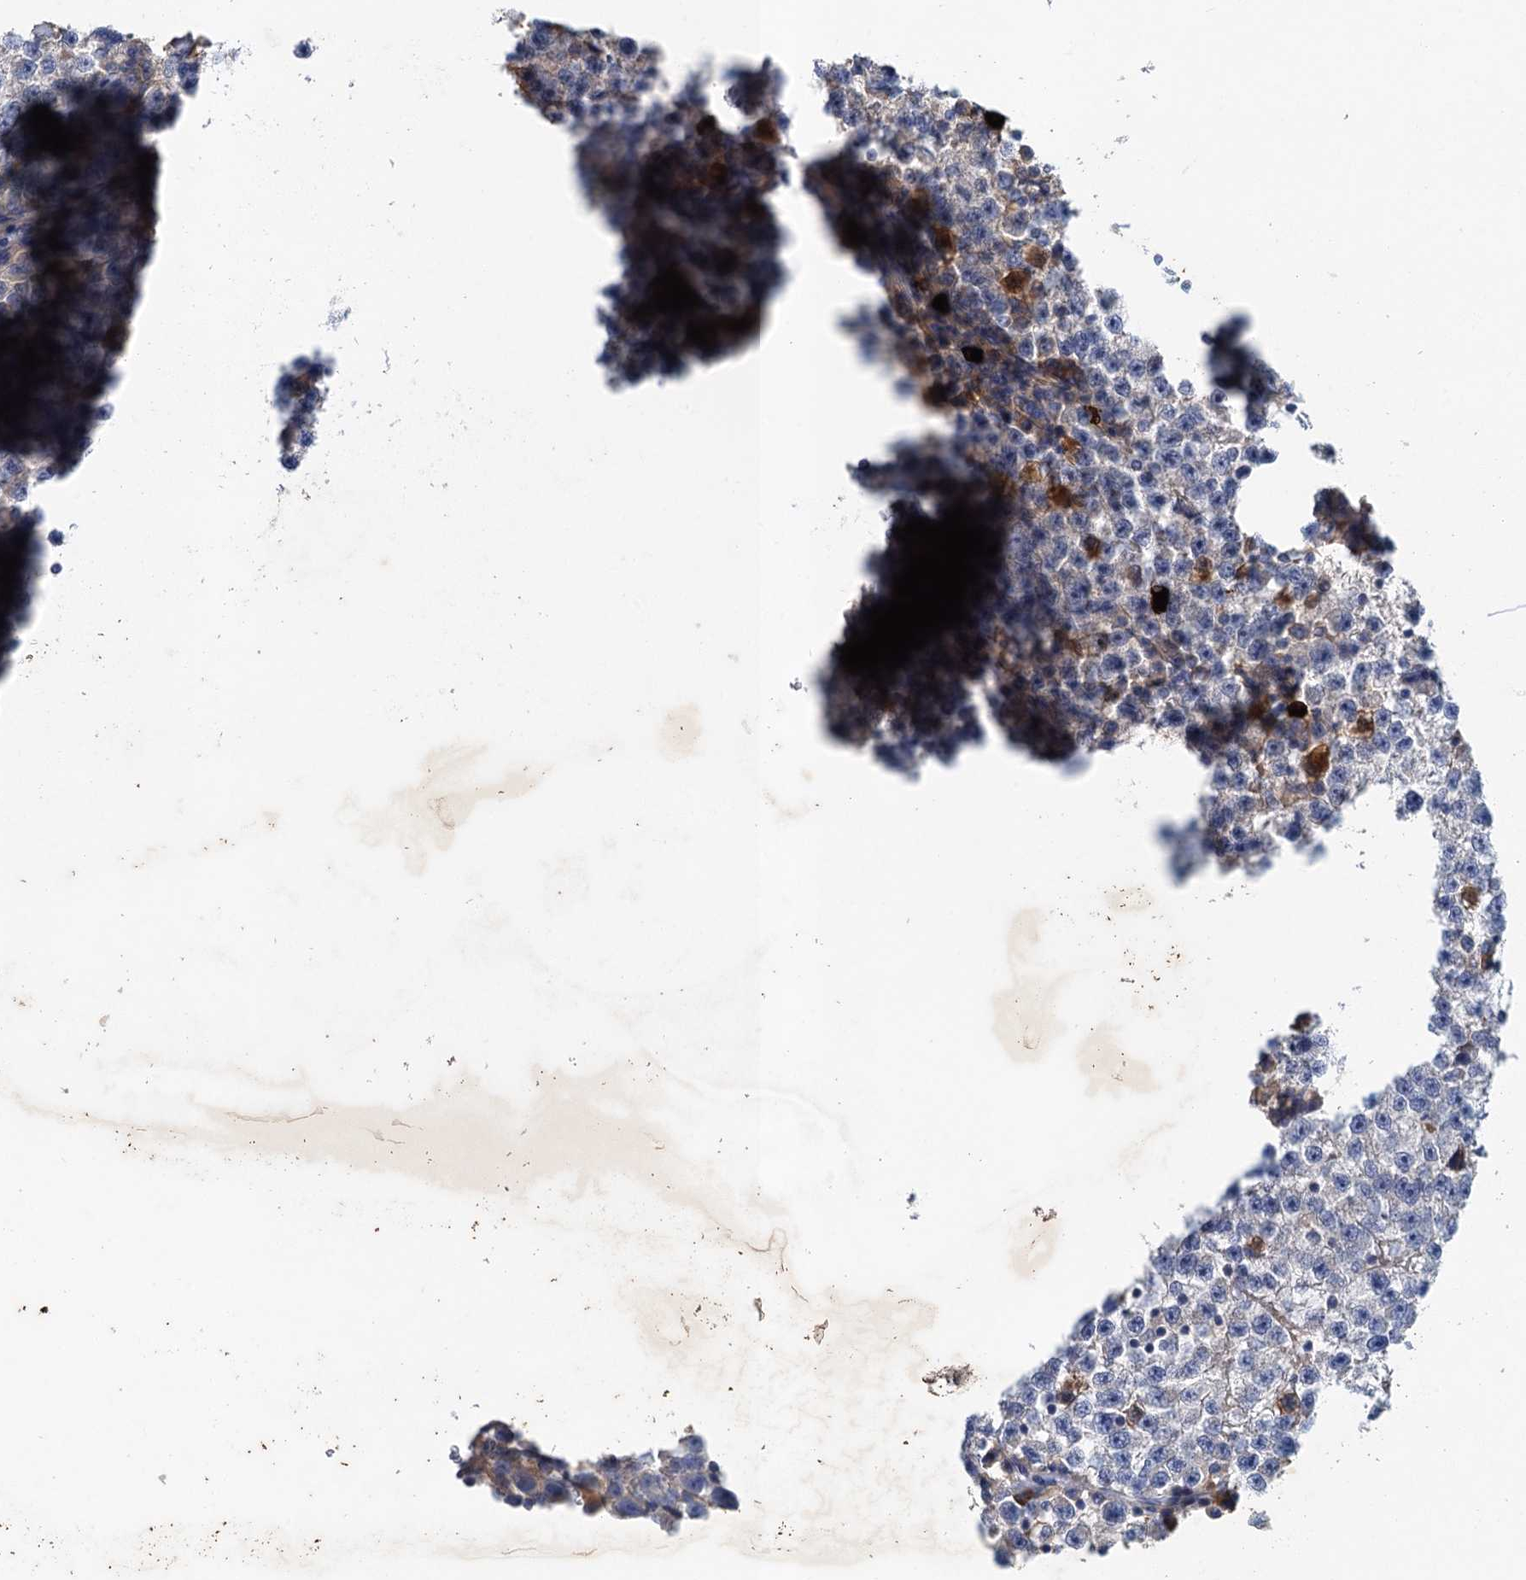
{"staining": {"intensity": "negative", "quantity": "none", "location": "none"}, "tissue": "testis cancer", "cell_type": "Tumor cells", "image_type": "cancer", "snomed": [{"axis": "morphology", "description": "Seminoma, NOS"}, {"axis": "topography", "description": "Testis"}], "caption": "Protein analysis of testis seminoma reveals no significant positivity in tumor cells.", "gene": "TPCN1", "patient": {"sex": "male", "age": 22}}